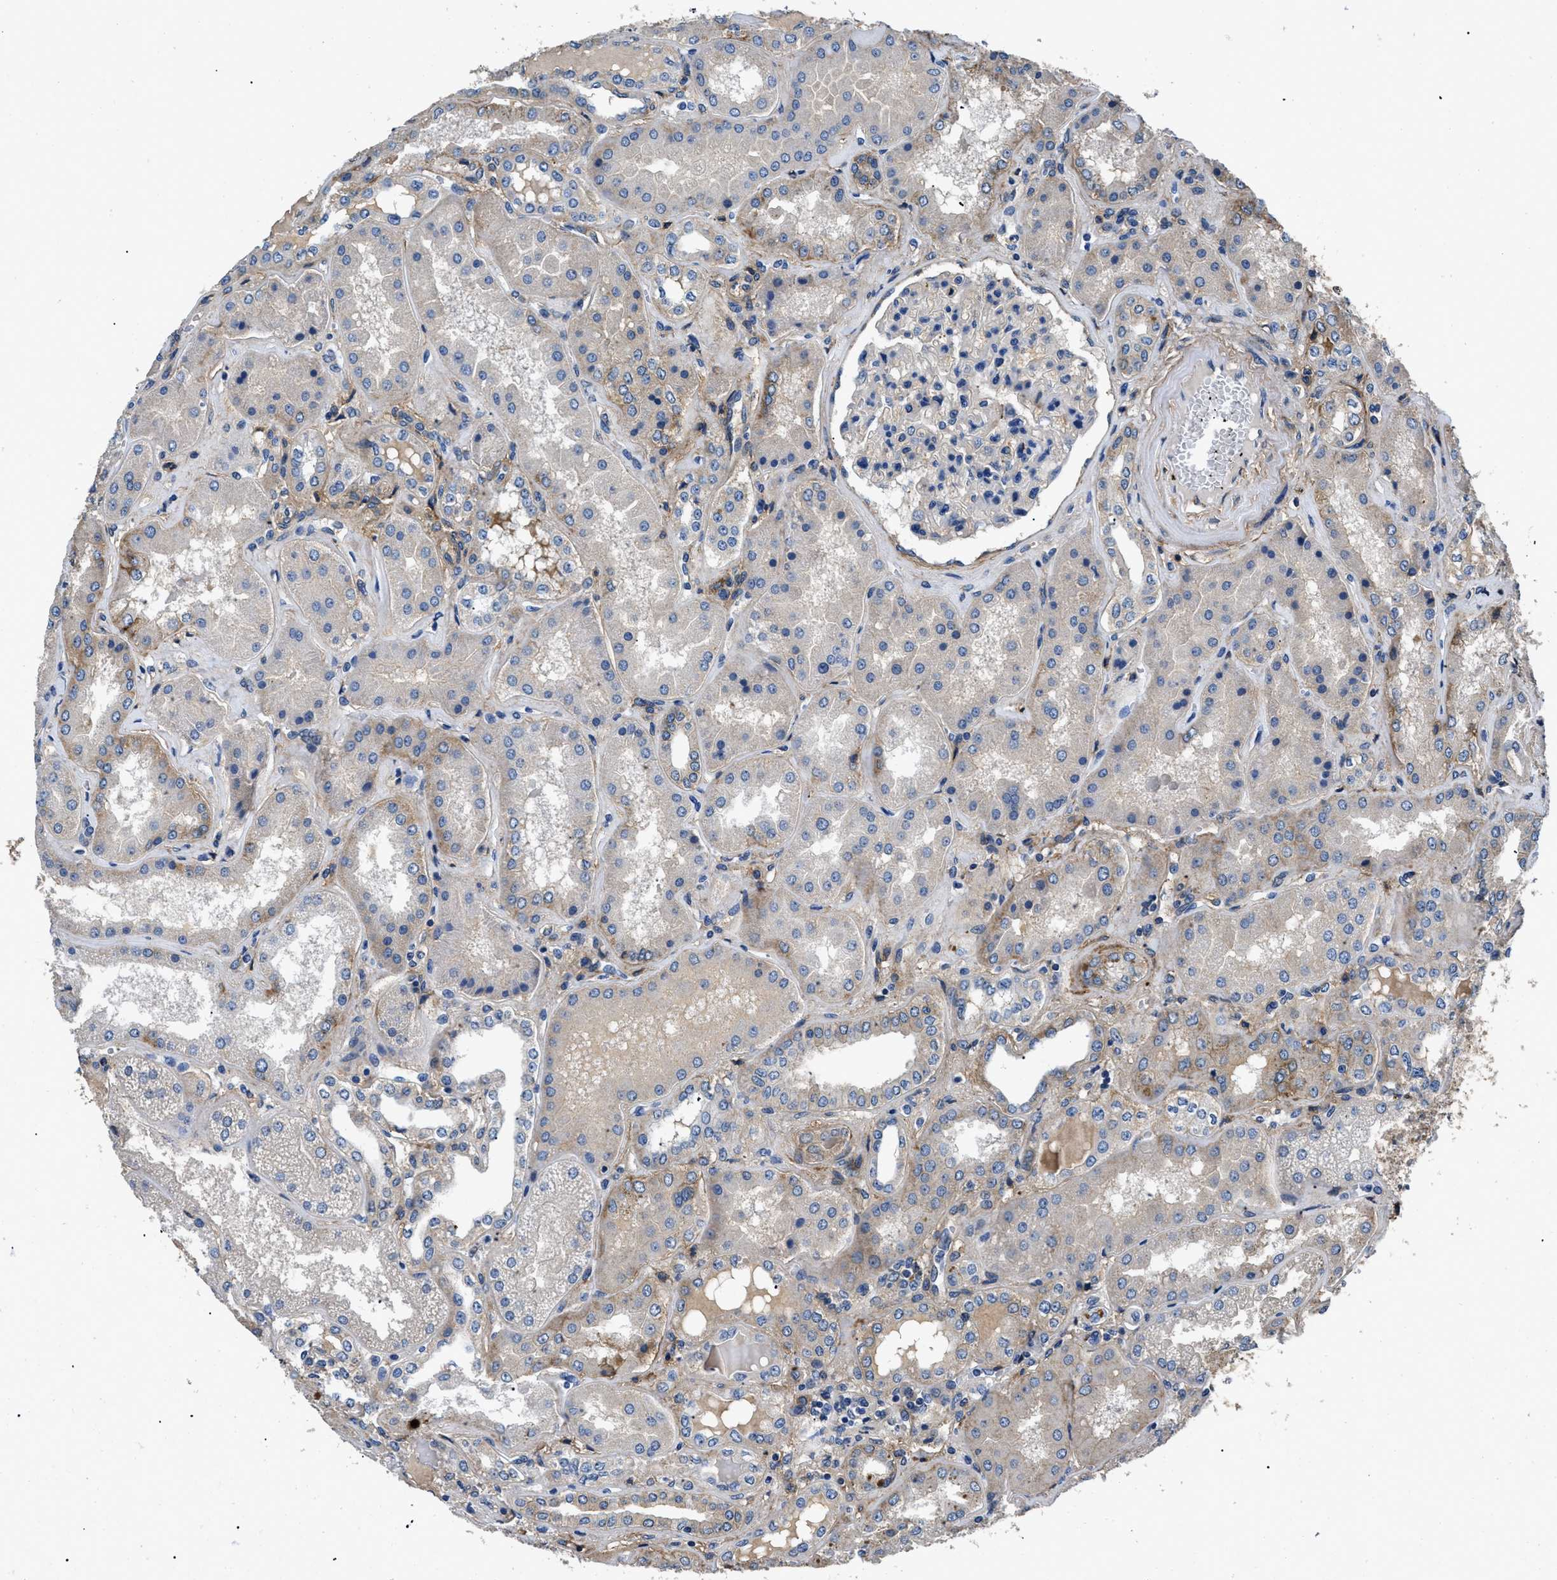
{"staining": {"intensity": "negative", "quantity": "none", "location": "none"}, "tissue": "kidney", "cell_type": "Cells in glomeruli", "image_type": "normal", "snomed": [{"axis": "morphology", "description": "Normal tissue, NOS"}, {"axis": "topography", "description": "Kidney"}], "caption": "Image shows no significant protein expression in cells in glomeruli of normal kidney.", "gene": "CD276", "patient": {"sex": "female", "age": 56}}